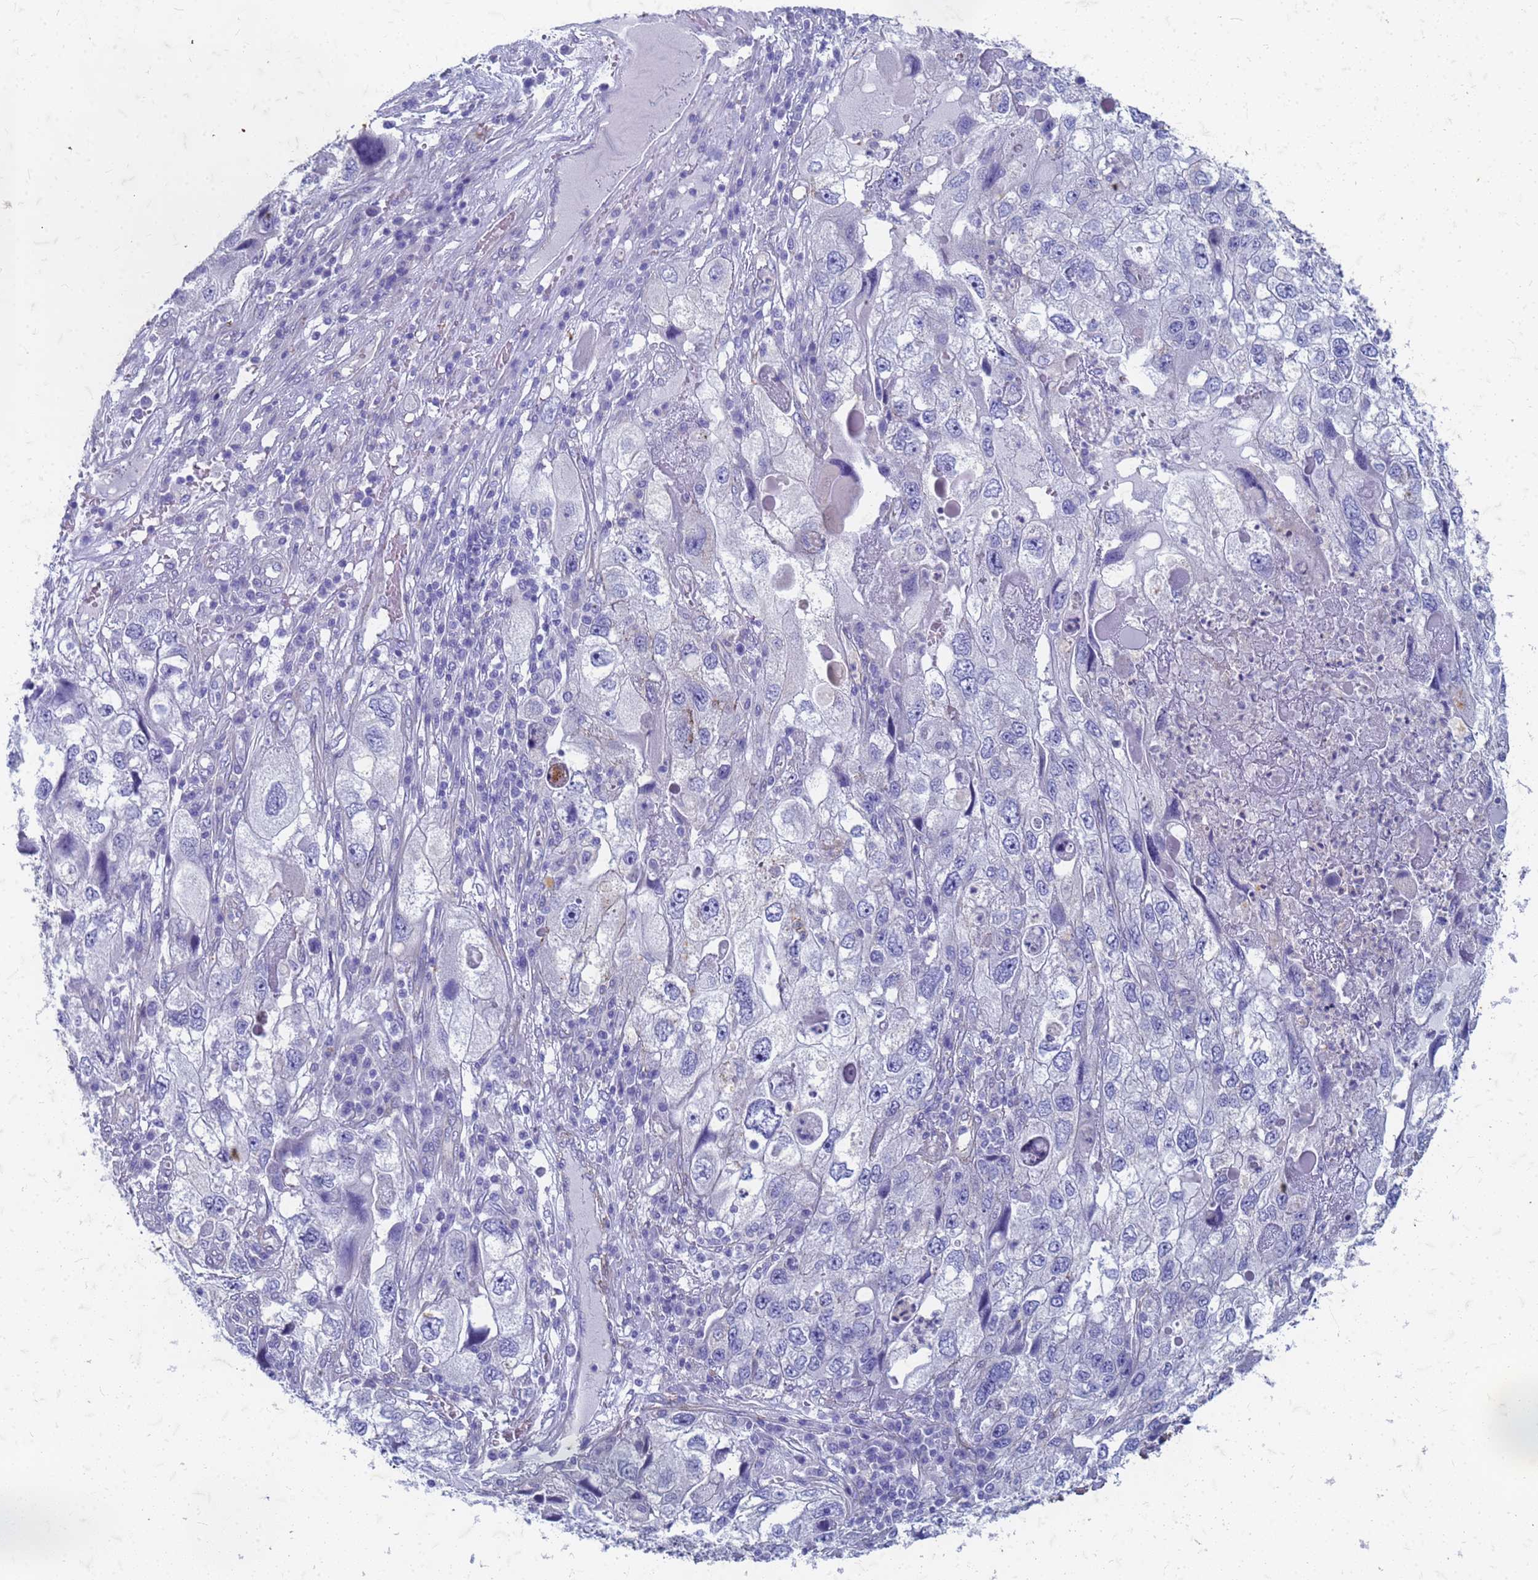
{"staining": {"intensity": "negative", "quantity": "none", "location": "none"}, "tissue": "endometrial cancer", "cell_type": "Tumor cells", "image_type": "cancer", "snomed": [{"axis": "morphology", "description": "Adenocarcinoma, NOS"}, {"axis": "topography", "description": "Endometrium"}], "caption": "This is a photomicrograph of IHC staining of adenocarcinoma (endometrial), which shows no positivity in tumor cells.", "gene": "TRIM64B", "patient": {"sex": "female", "age": 49}}